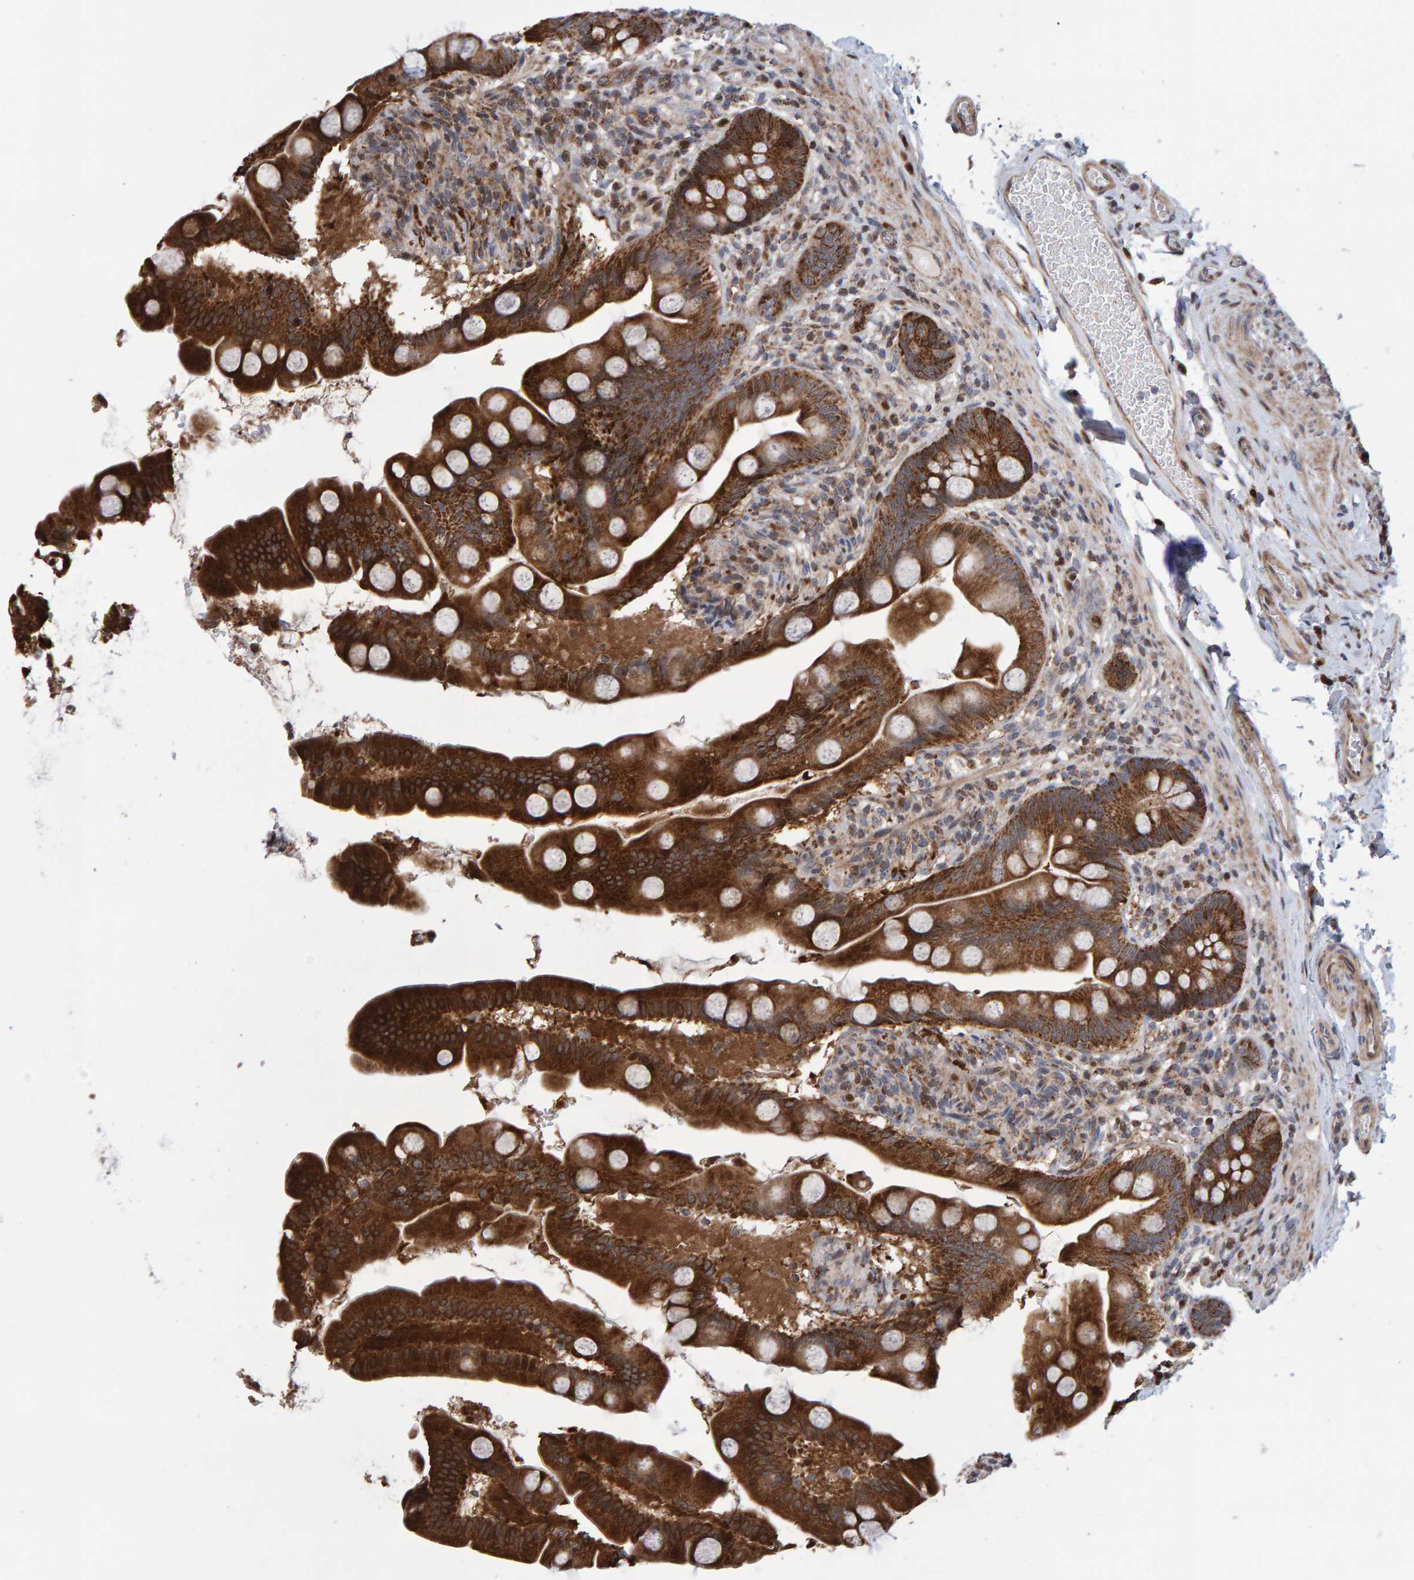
{"staining": {"intensity": "strong", "quantity": ">75%", "location": "cytoplasmic/membranous"}, "tissue": "small intestine", "cell_type": "Glandular cells", "image_type": "normal", "snomed": [{"axis": "morphology", "description": "Normal tissue, NOS"}, {"axis": "topography", "description": "Small intestine"}], "caption": "IHC image of unremarkable small intestine: human small intestine stained using immunohistochemistry (IHC) reveals high levels of strong protein expression localized specifically in the cytoplasmic/membranous of glandular cells, appearing as a cytoplasmic/membranous brown color.", "gene": "PECR", "patient": {"sex": "female", "age": 56}}